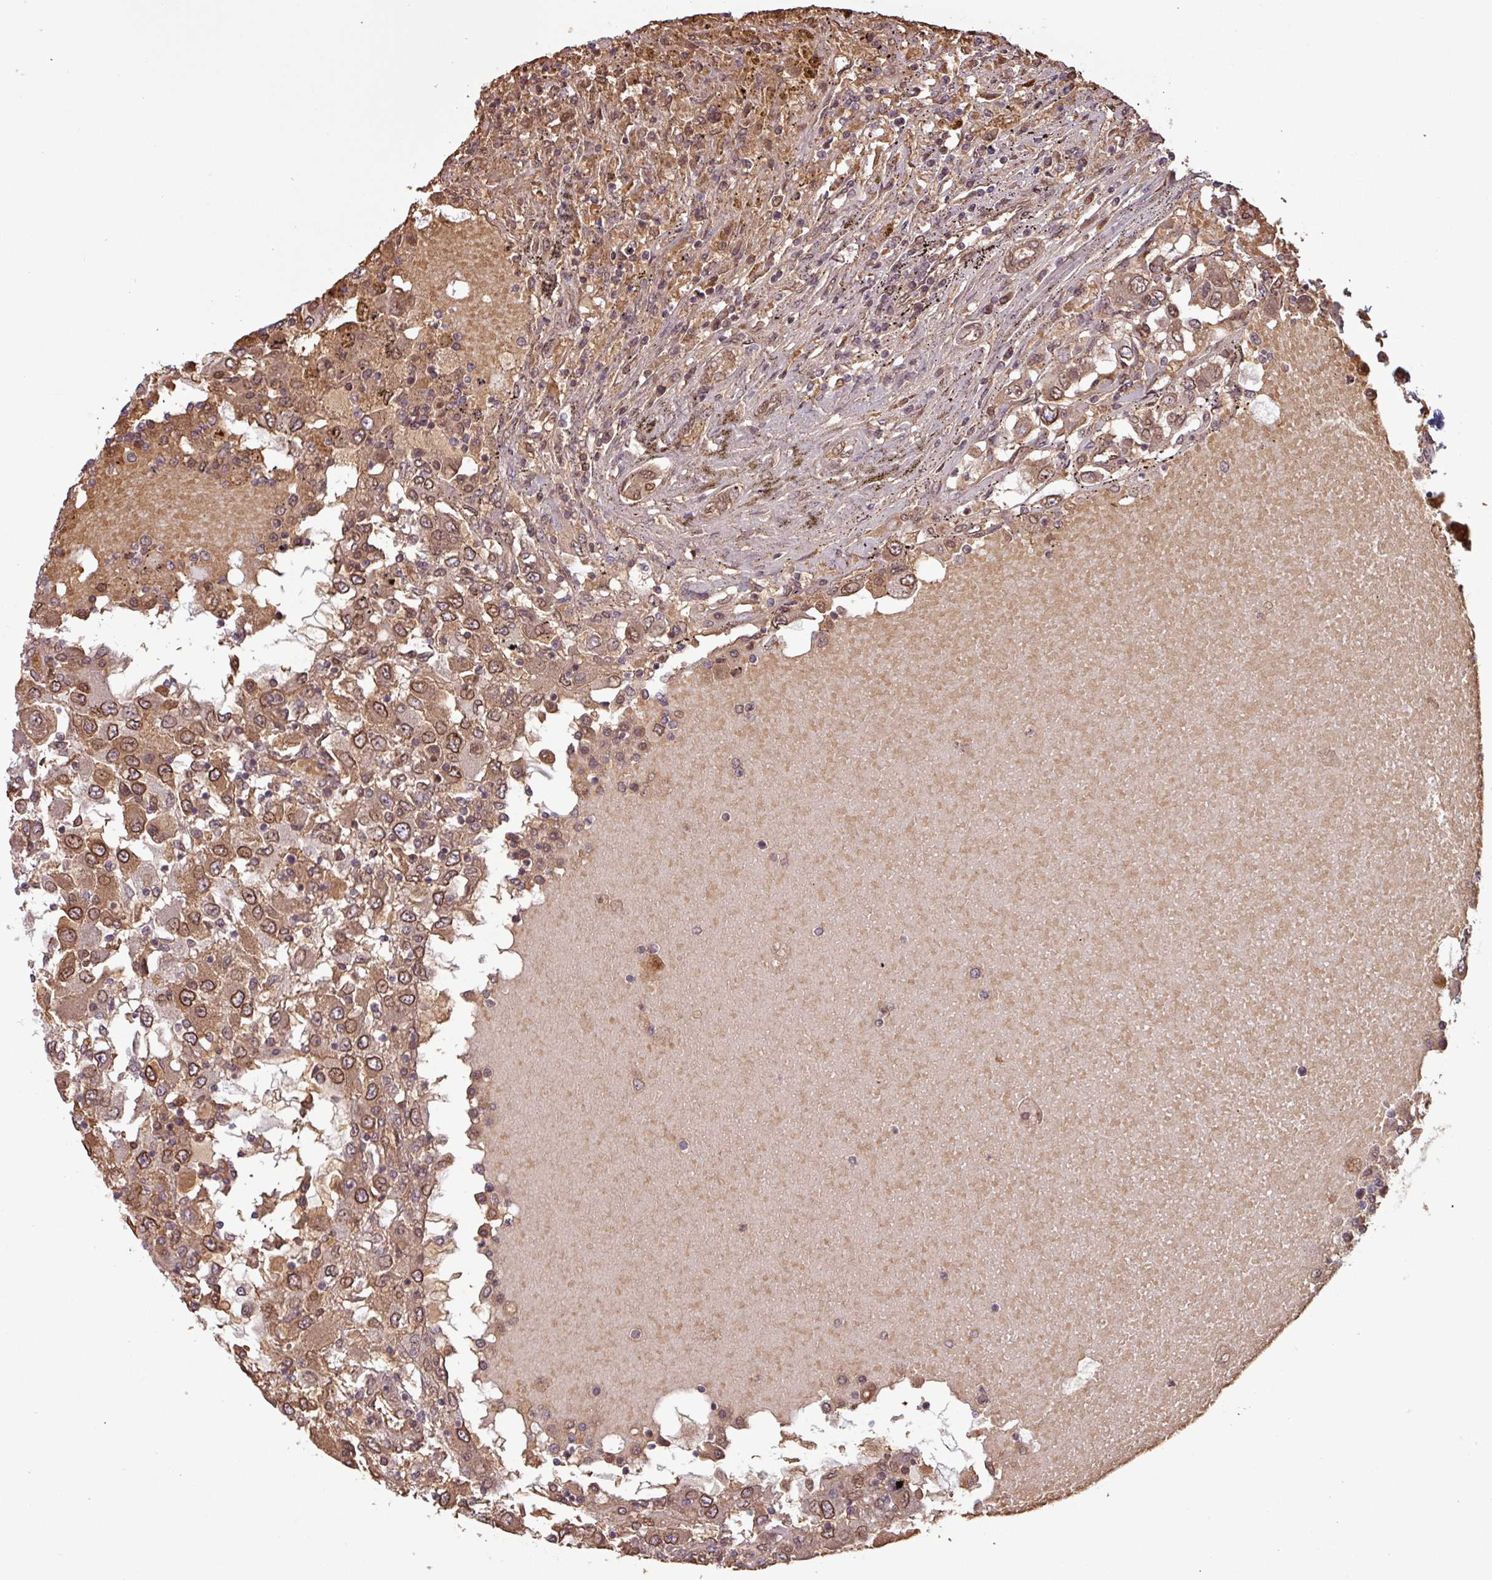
{"staining": {"intensity": "moderate", "quantity": ">75%", "location": "cytoplasmic/membranous,nuclear"}, "tissue": "renal cancer", "cell_type": "Tumor cells", "image_type": "cancer", "snomed": [{"axis": "morphology", "description": "Adenocarcinoma, NOS"}, {"axis": "topography", "description": "Kidney"}], "caption": "There is medium levels of moderate cytoplasmic/membranous and nuclear positivity in tumor cells of renal adenocarcinoma, as demonstrated by immunohistochemical staining (brown color).", "gene": "RBM4B", "patient": {"sex": "female", "age": 67}}